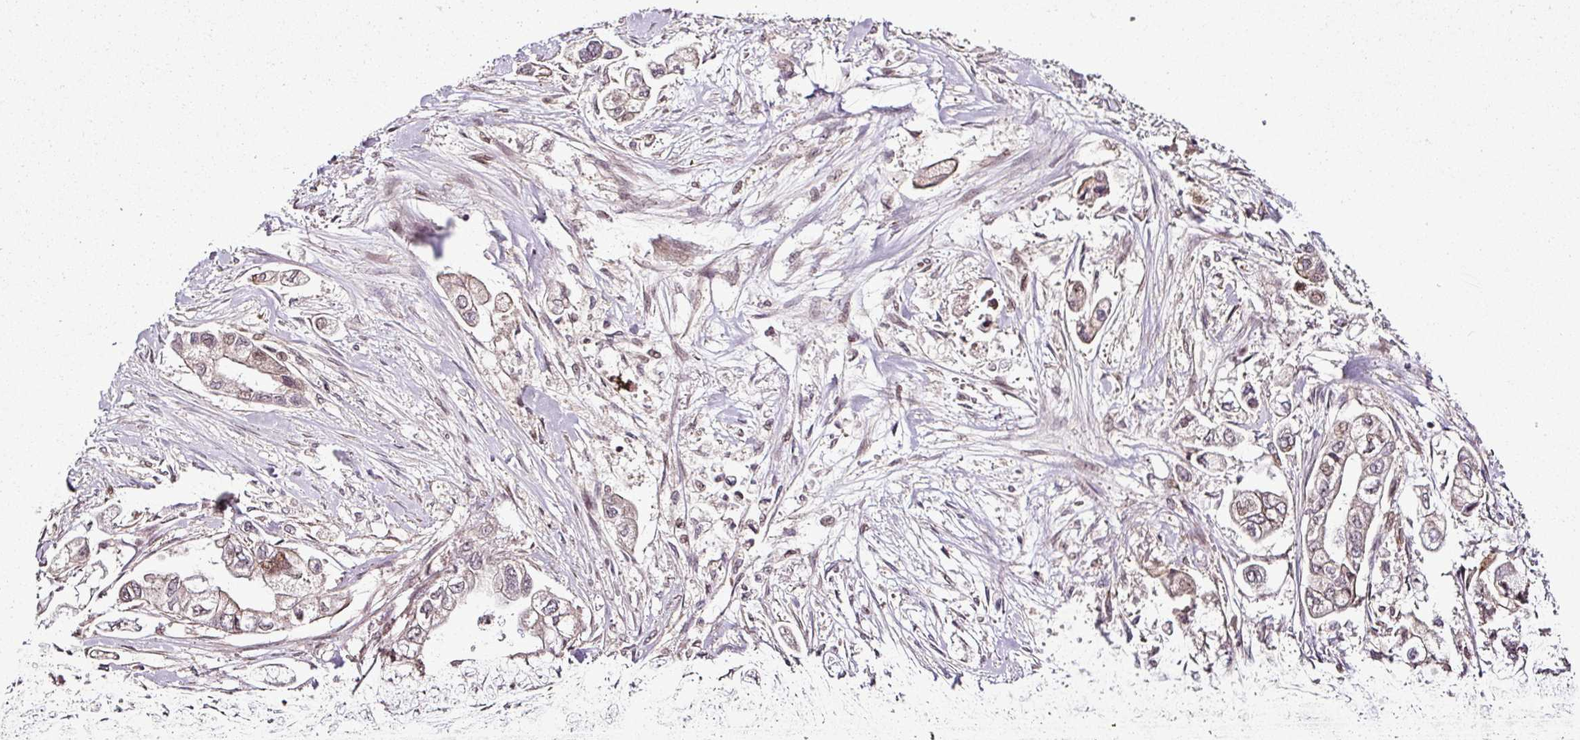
{"staining": {"intensity": "negative", "quantity": "none", "location": "none"}, "tissue": "stomach cancer", "cell_type": "Tumor cells", "image_type": "cancer", "snomed": [{"axis": "morphology", "description": "Adenocarcinoma, NOS"}, {"axis": "topography", "description": "Stomach"}], "caption": "This image is of stomach cancer stained with IHC to label a protein in brown with the nuclei are counter-stained blue. There is no staining in tumor cells.", "gene": "COPRS", "patient": {"sex": "male", "age": 62}}